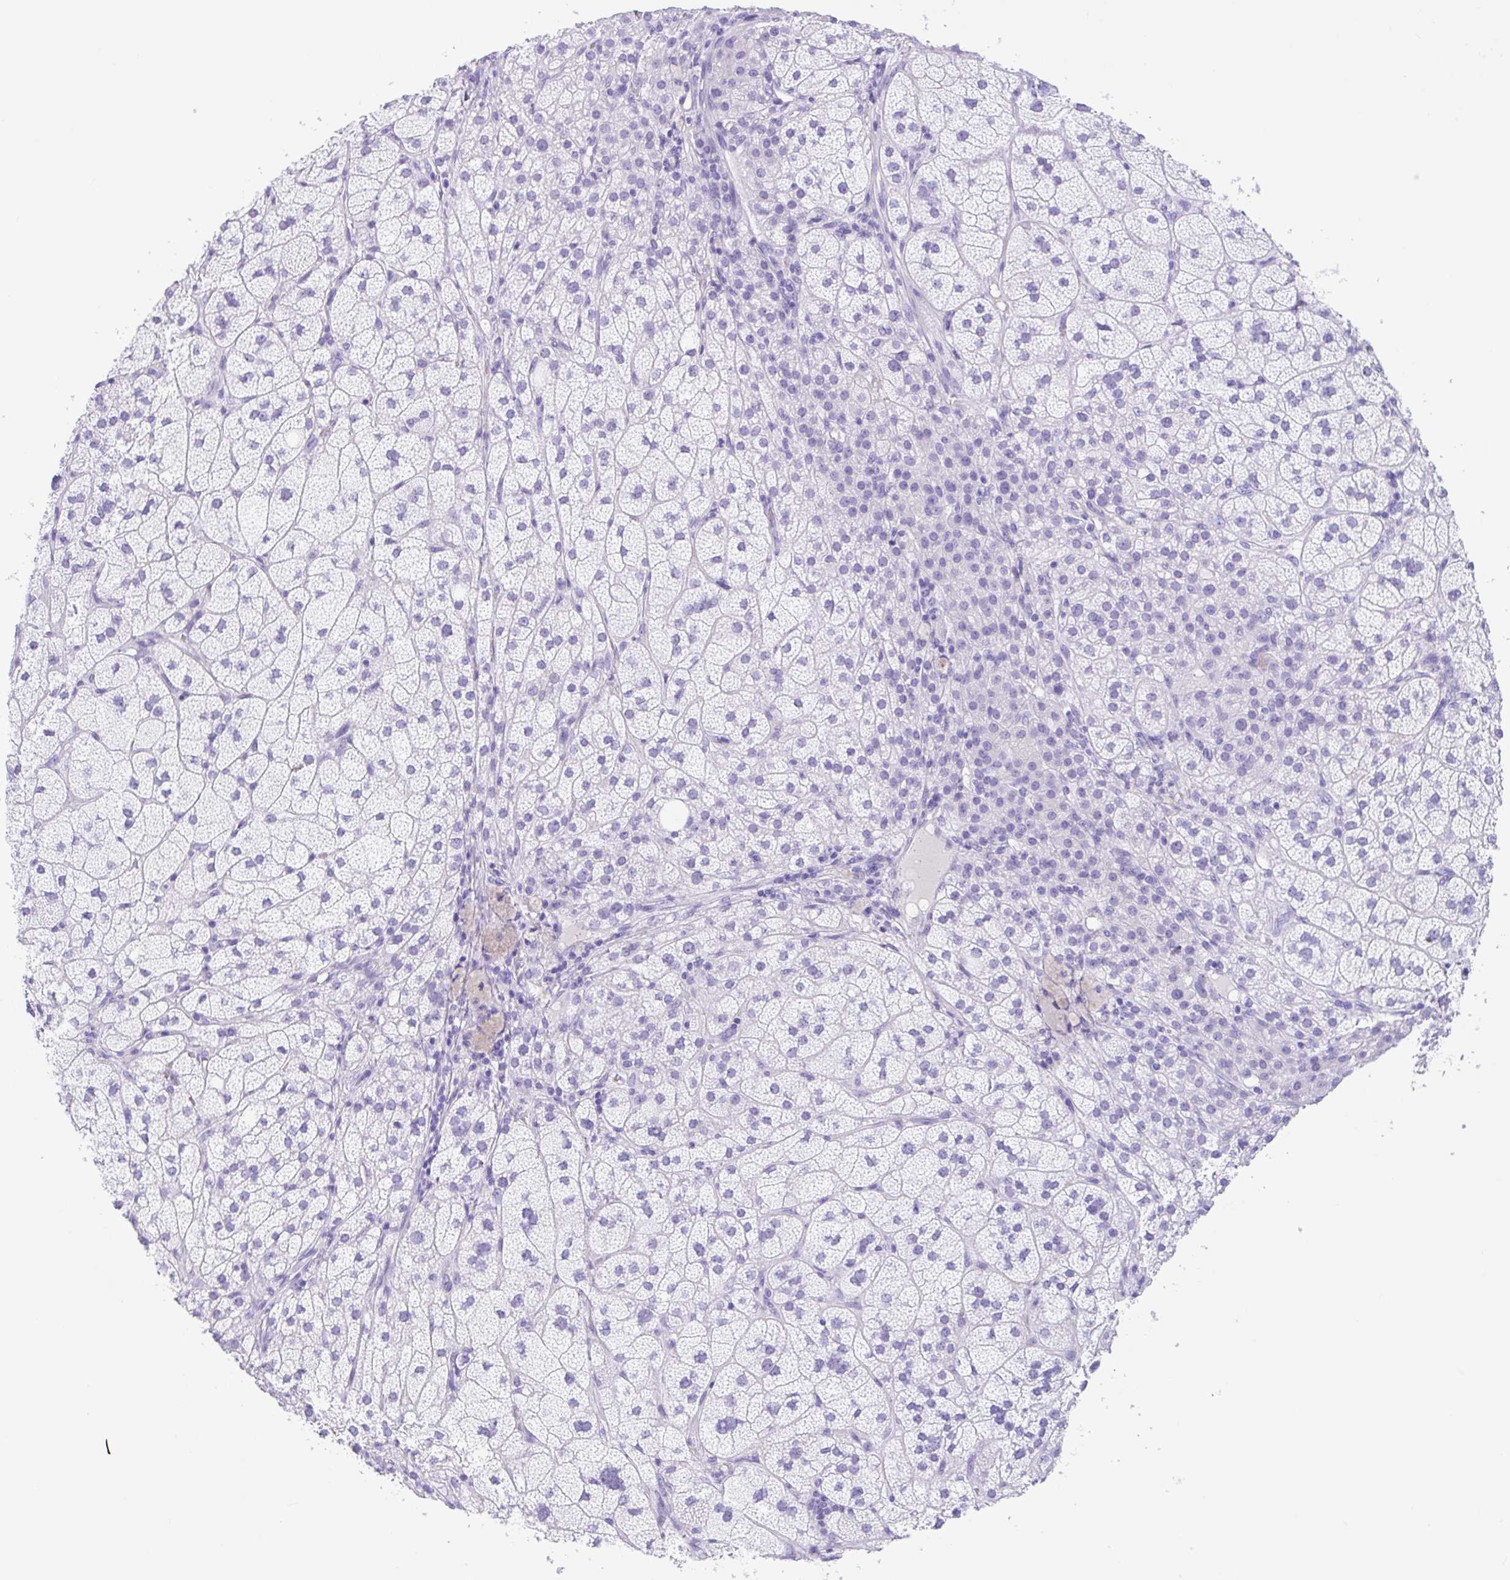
{"staining": {"intensity": "negative", "quantity": "none", "location": "none"}, "tissue": "adrenal gland", "cell_type": "Glandular cells", "image_type": "normal", "snomed": [{"axis": "morphology", "description": "Normal tissue, NOS"}, {"axis": "topography", "description": "Adrenal gland"}], "caption": "IHC micrograph of unremarkable adrenal gland: adrenal gland stained with DAB (3,3'-diaminobenzidine) reveals no significant protein expression in glandular cells. (Immunohistochemistry, brightfield microscopy, high magnification).", "gene": "CPA1", "patient": {"sex": "female", "age": 60}}